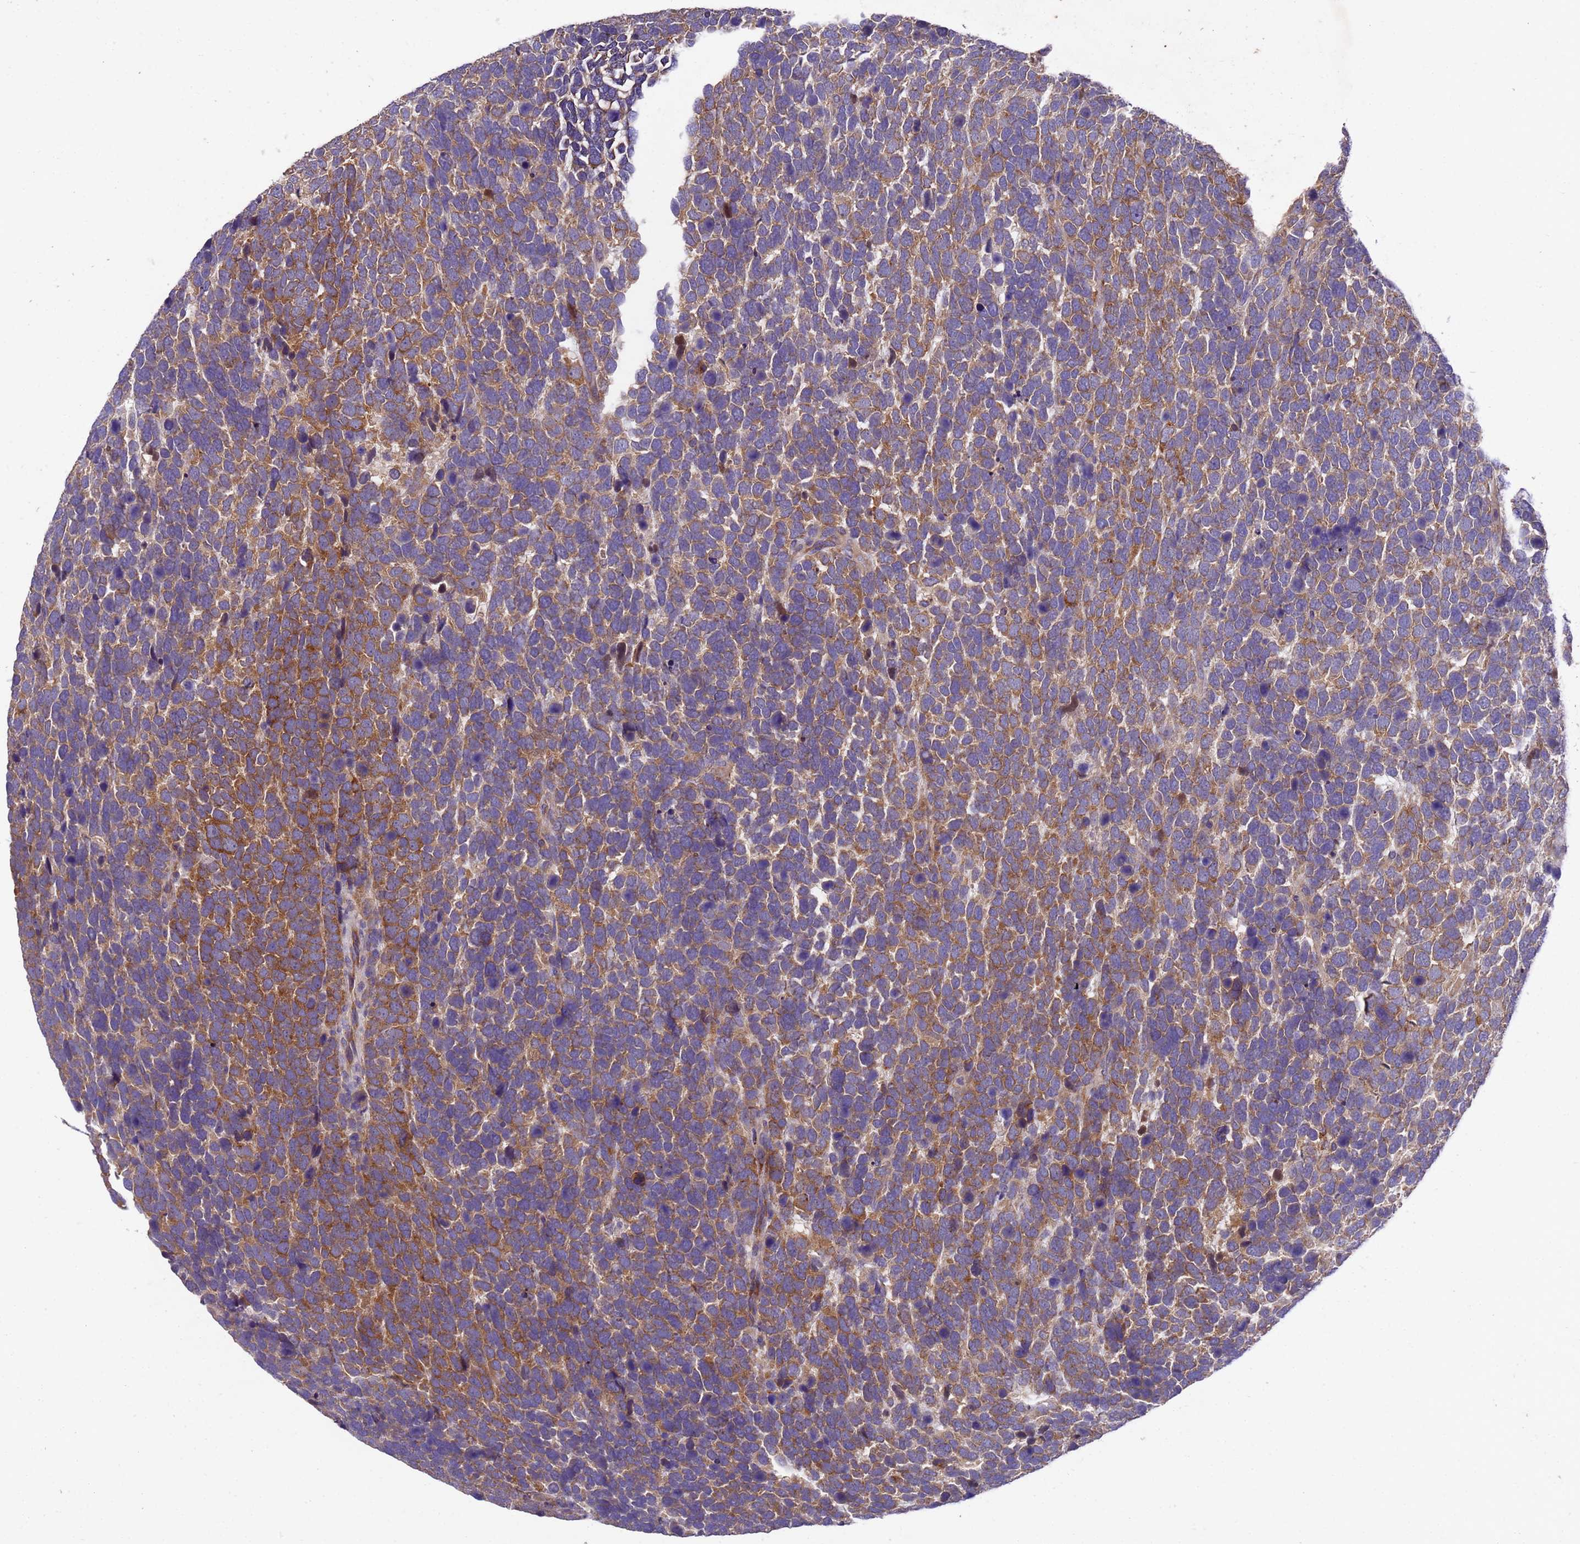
{"staining": {"intensity": "moderate", "quantity": ">75%", "location": "cytoplasmic/membranous"}, "tissue": "urothelial cancer", "cell_type": "Tumor cells", "image_type": "cancer", "snomed": [{"axis": "morphology", "description": "Urothelial carcinoma, High grade"}, {"axis": "topography", "description": "Urinary bladder"}], "caption": "Immunohistochemistry (IHC) of human urothelial cancer displays medium levels of moderate cytoplasmic/membranous staining in approximately >75% of tumor cells.", "gene": "DCAF12L2", "patient": {"sex": "female", "age": 82}}